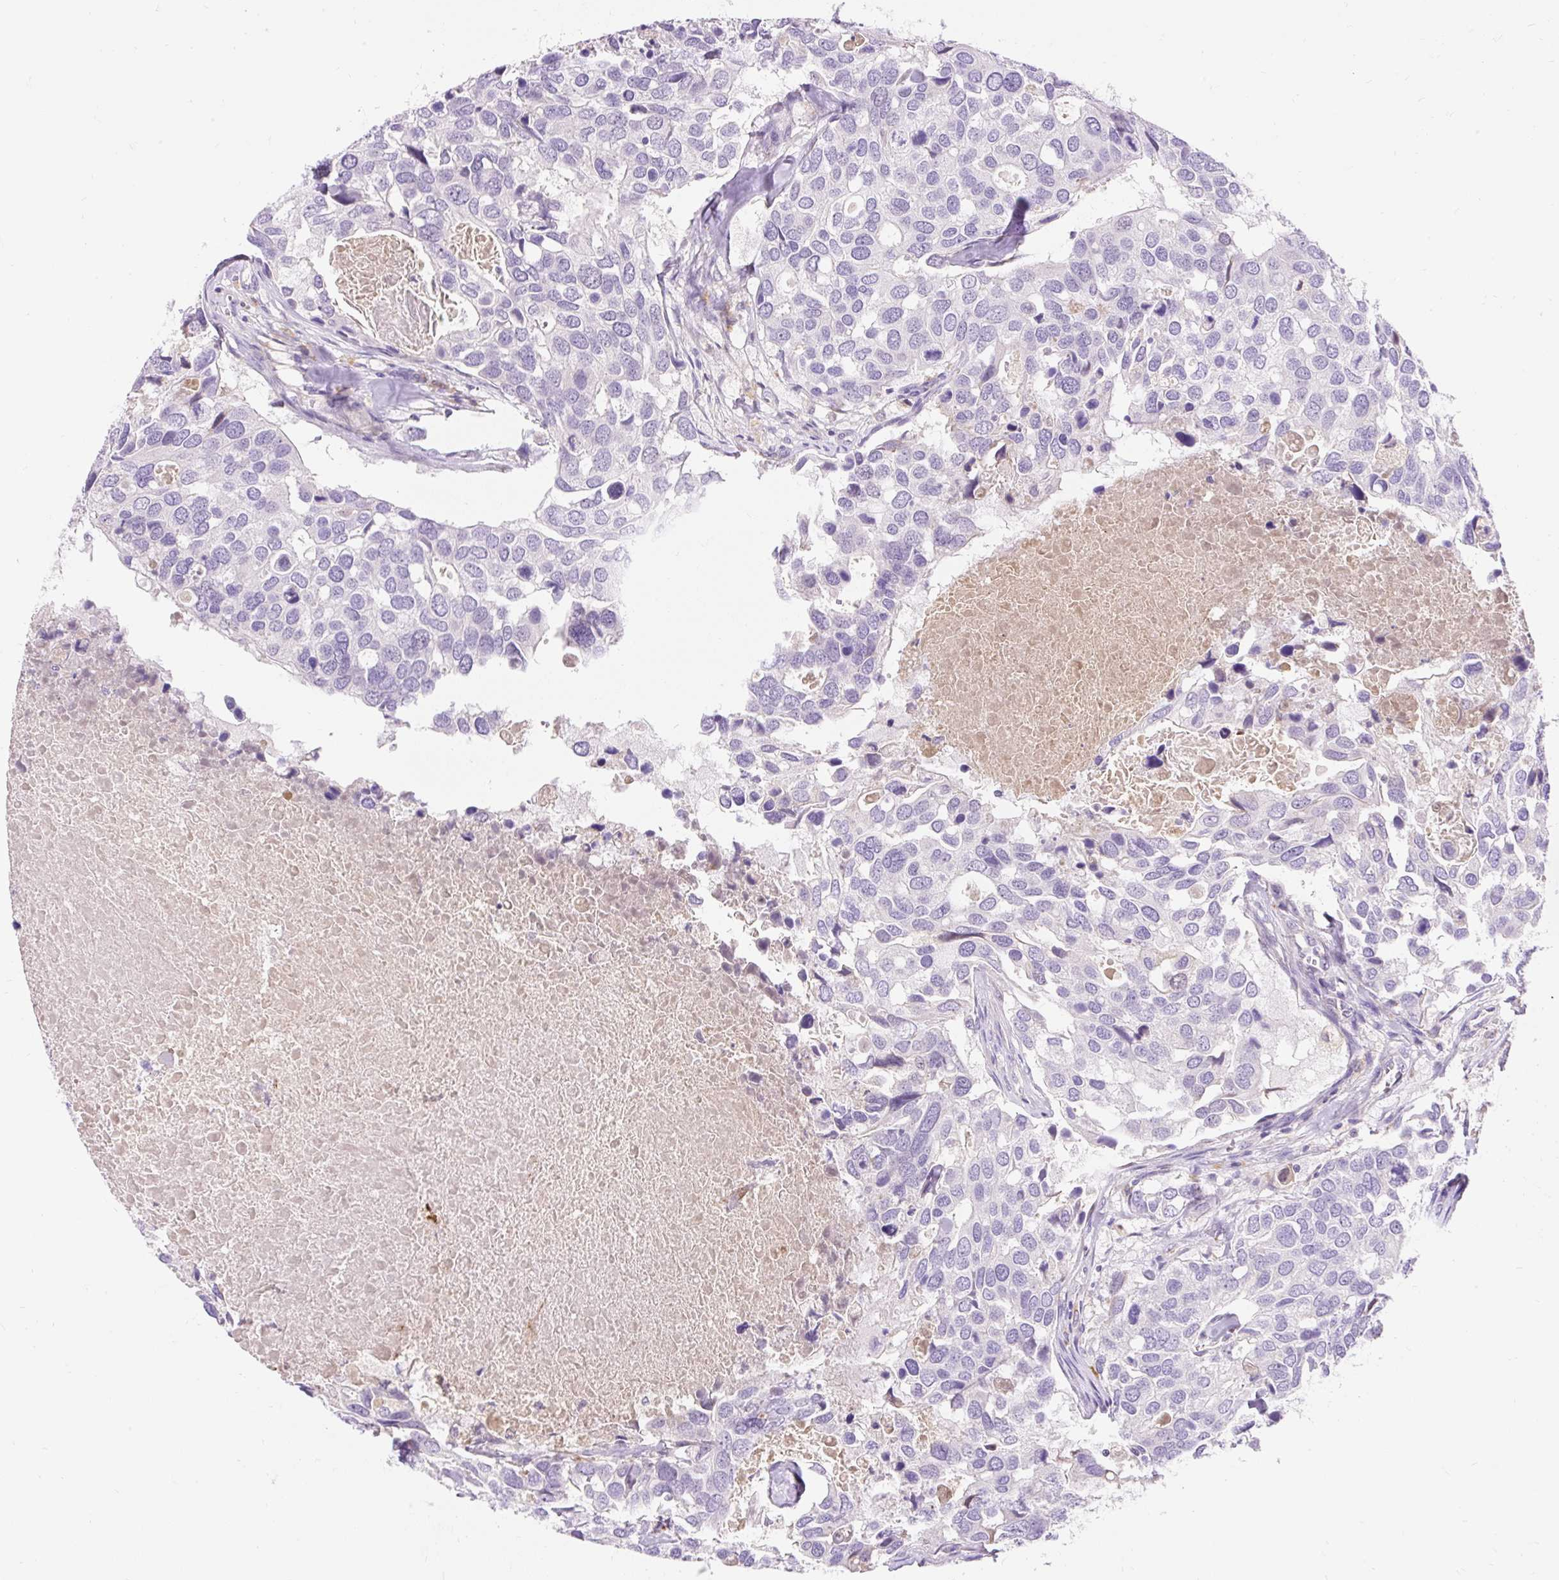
{"staining": {"intensity": "negative", "quantity": "none", "location": "none"}, "tissue": "breast cancer", "cell_type": "Tumor cells", "image_type": "cancer", "snomed": [{"axis": "morphology", "description": "Duct carcinoma"}, {"axis": "topography", "description": "Breast"}], "caption": "This is an immunohistochemistry (IHC) histopathology image of human breast cancer. There is no expression in tumor cells.", "gene": "TMEM150C", "patient": {"sex": "female", "age": 83}}